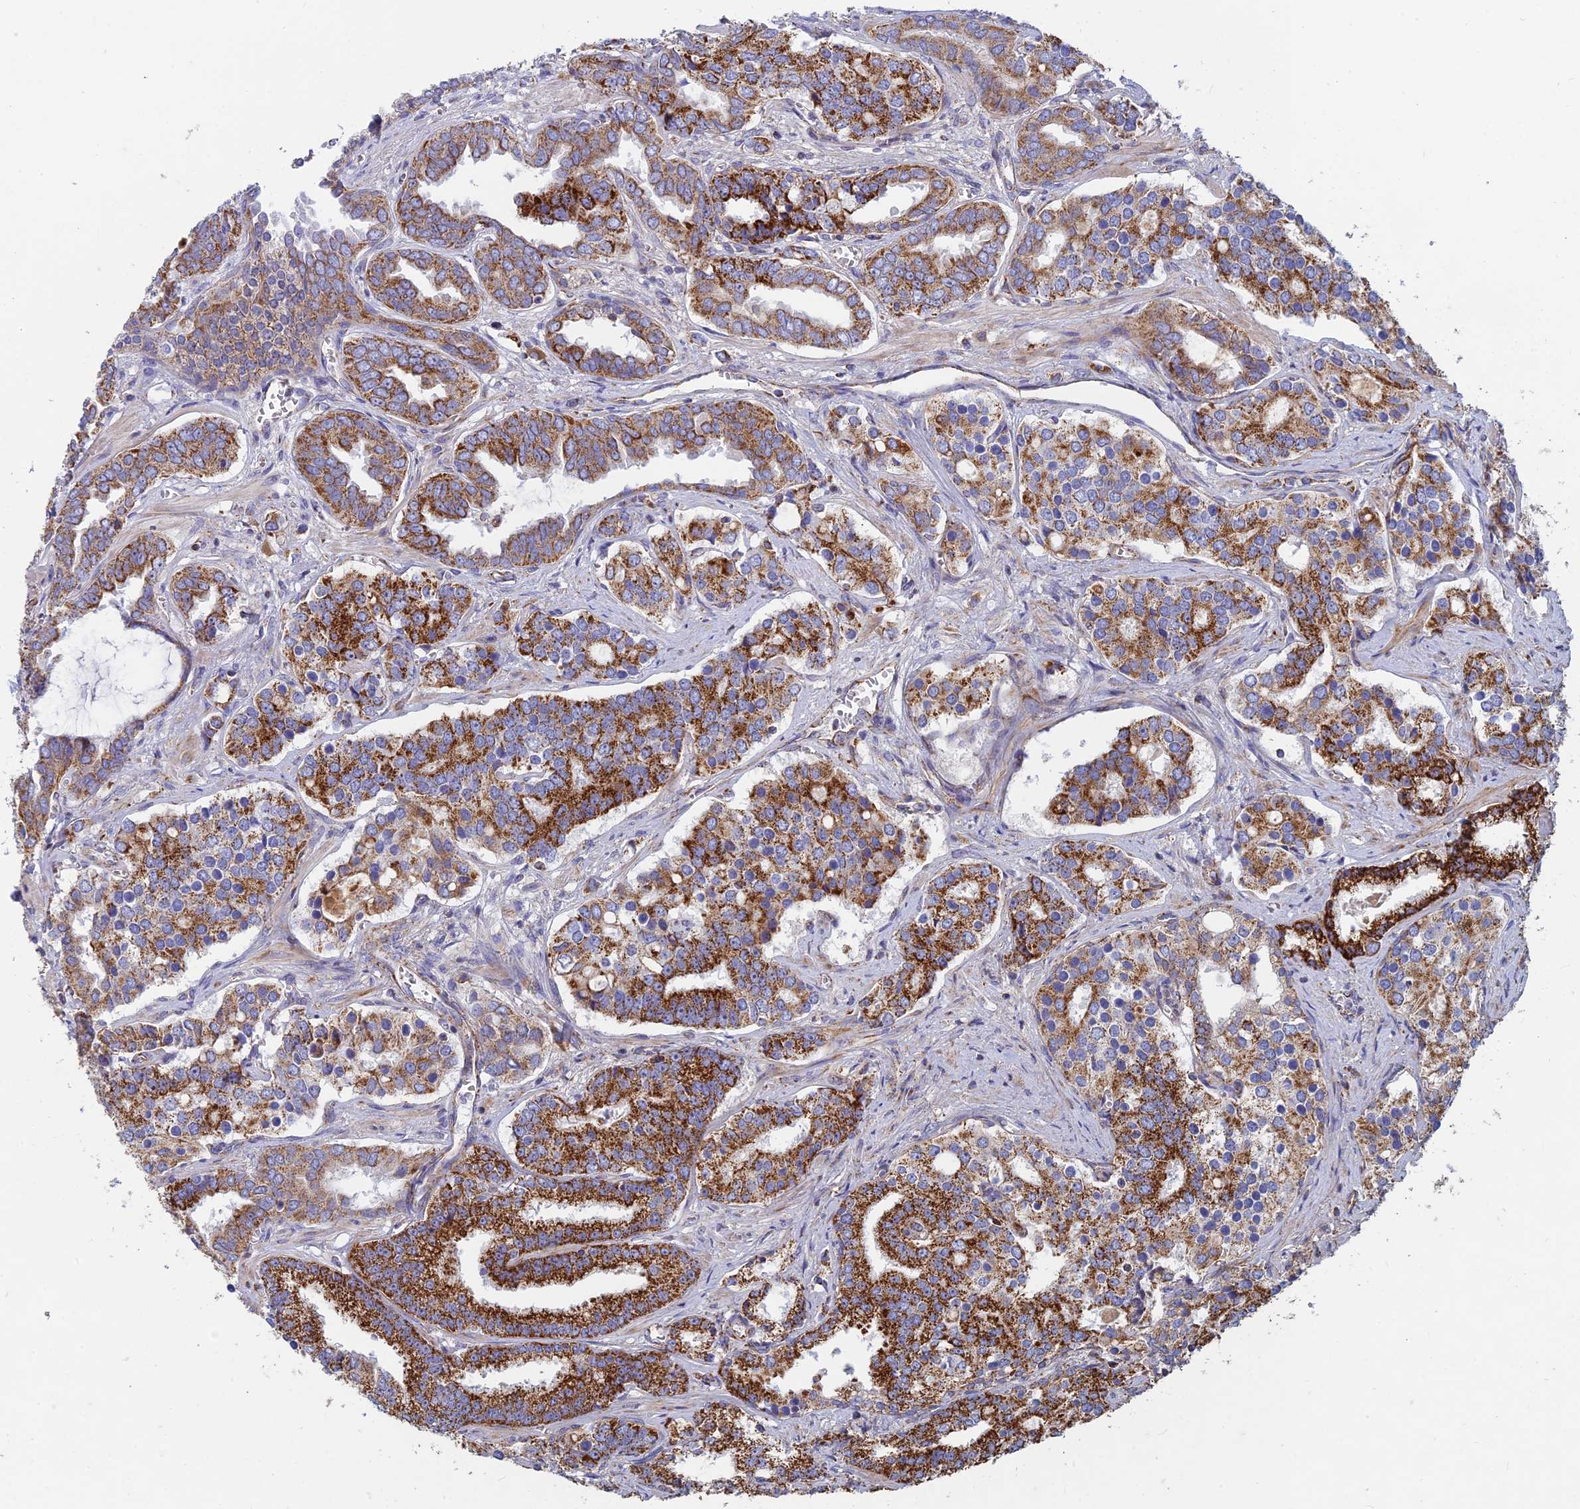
{"staining": {"intensity": "strong", "quantity": ">75%", "location": "cytoplasmic/membranous"}, "tissue": "prostate cancer", "cell_type": "Tumor cells", "image_type": "cancer", "snomed": [{"axis": "morphology", "description": "Adenocarcinoma, High grade"}, {"axis": "topography", "description": "Prostate"}], "caption": "Immunohistochemical staining of human prostate cancer shows high levels of strong cytoplasmic/membranous protein positivity in about >75% of tumor cells. The protein is shown in brown color, while the nuclei are stained blue.", "gene": "MRPS9", "patient": {"sex": "male", "age": 67}}